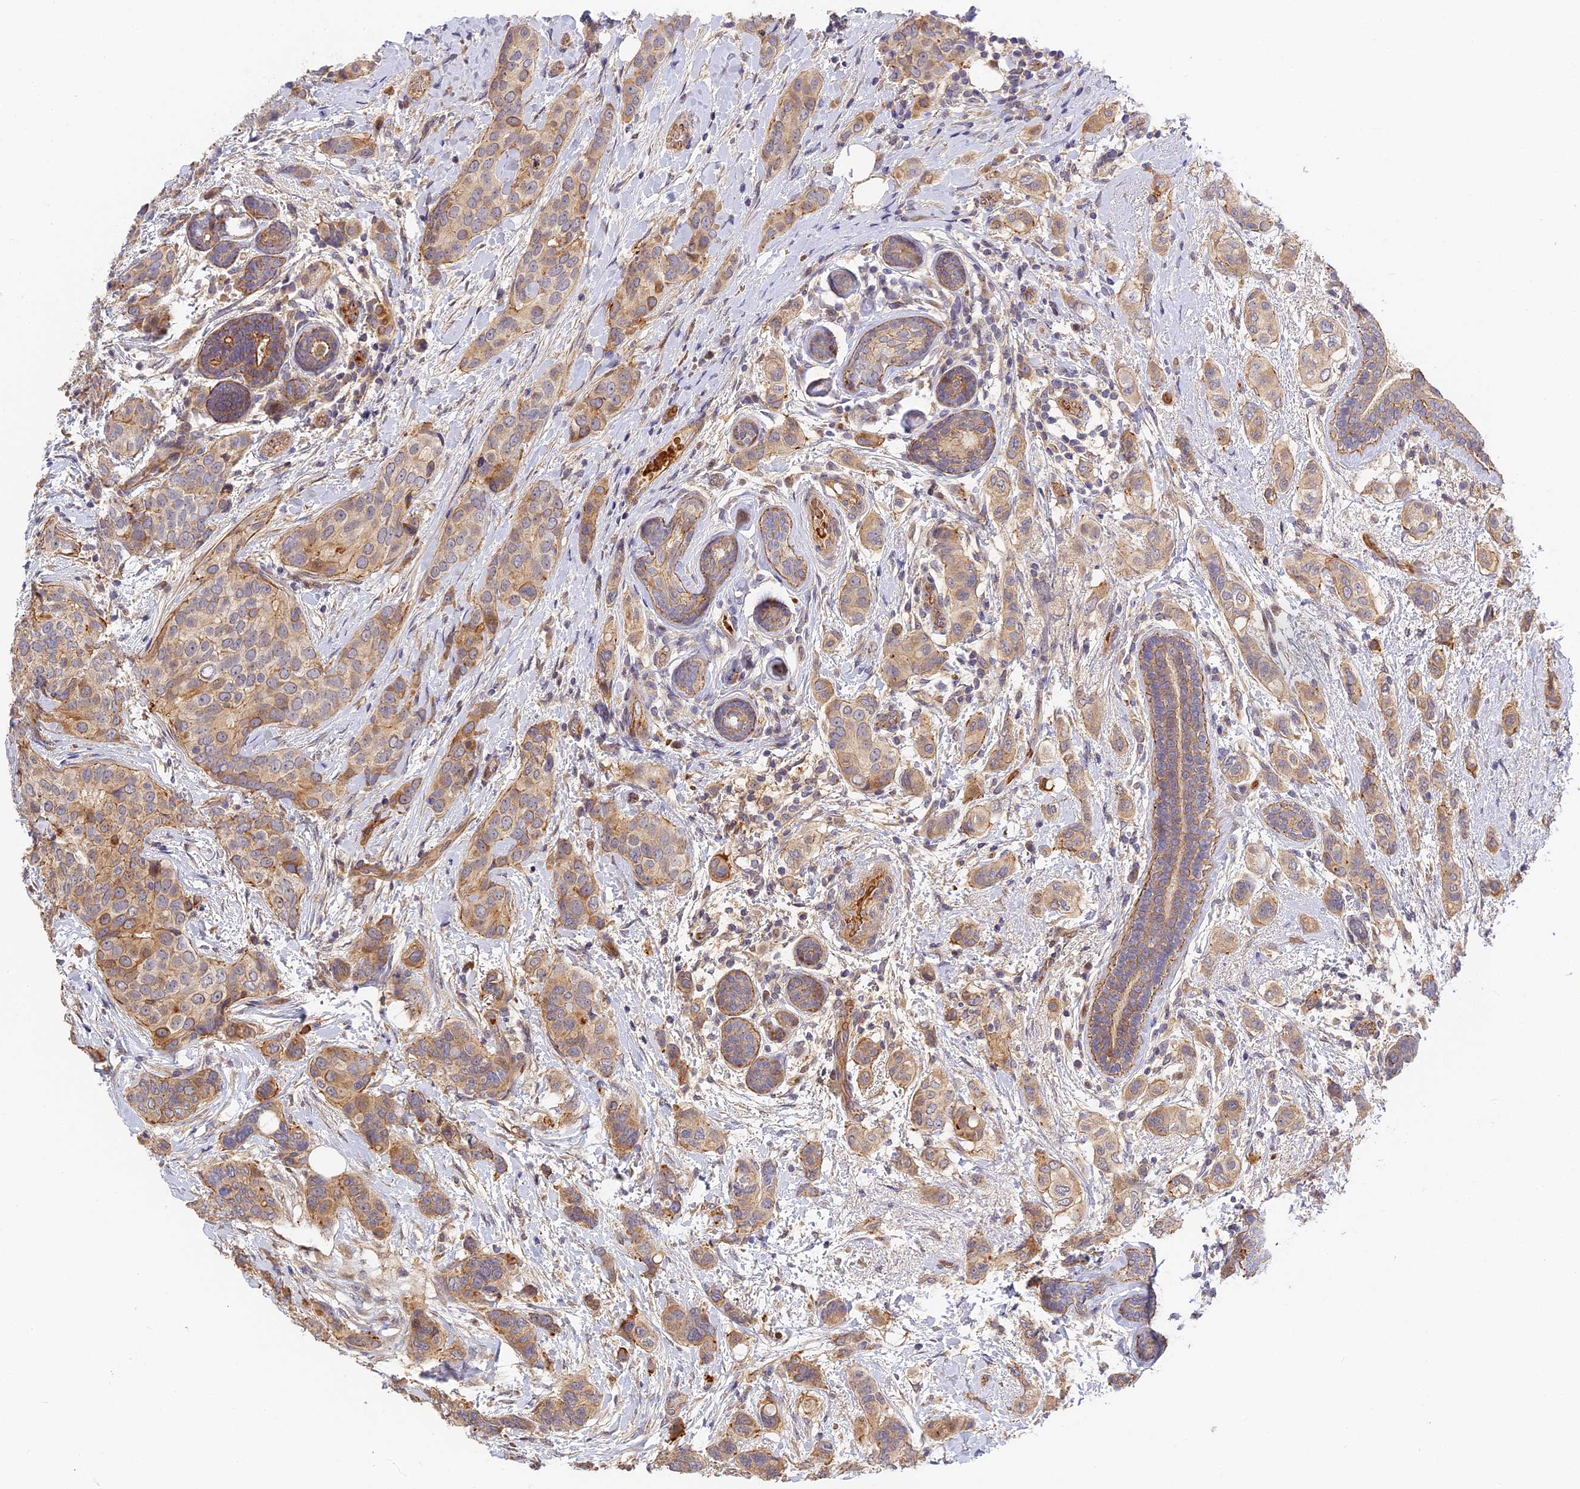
{"staining": {"intensity": "moderate", "quantity": "25%-75%", "location": "cytoplasmic/membranous"}, "tissue": "breast cancer", "cell_type": "Tumor cells", "image_type": "cancer", "snomed": [{"axis": "morphology", "description": "Lobular carcinoma"}, {"axis": "topography", "description": "Breast"}], "caption": "Lobular carcinoma (breast) stained with DAB (3,3'-diaminobenzidine) immunohistochemistry (IHC) reveals medium levels of moderate cytoplasmic/membranous staining in about 25%-75% of tumor cells.", "gene": "MISP3", "patient": {"sex": "female", "age": 51}}